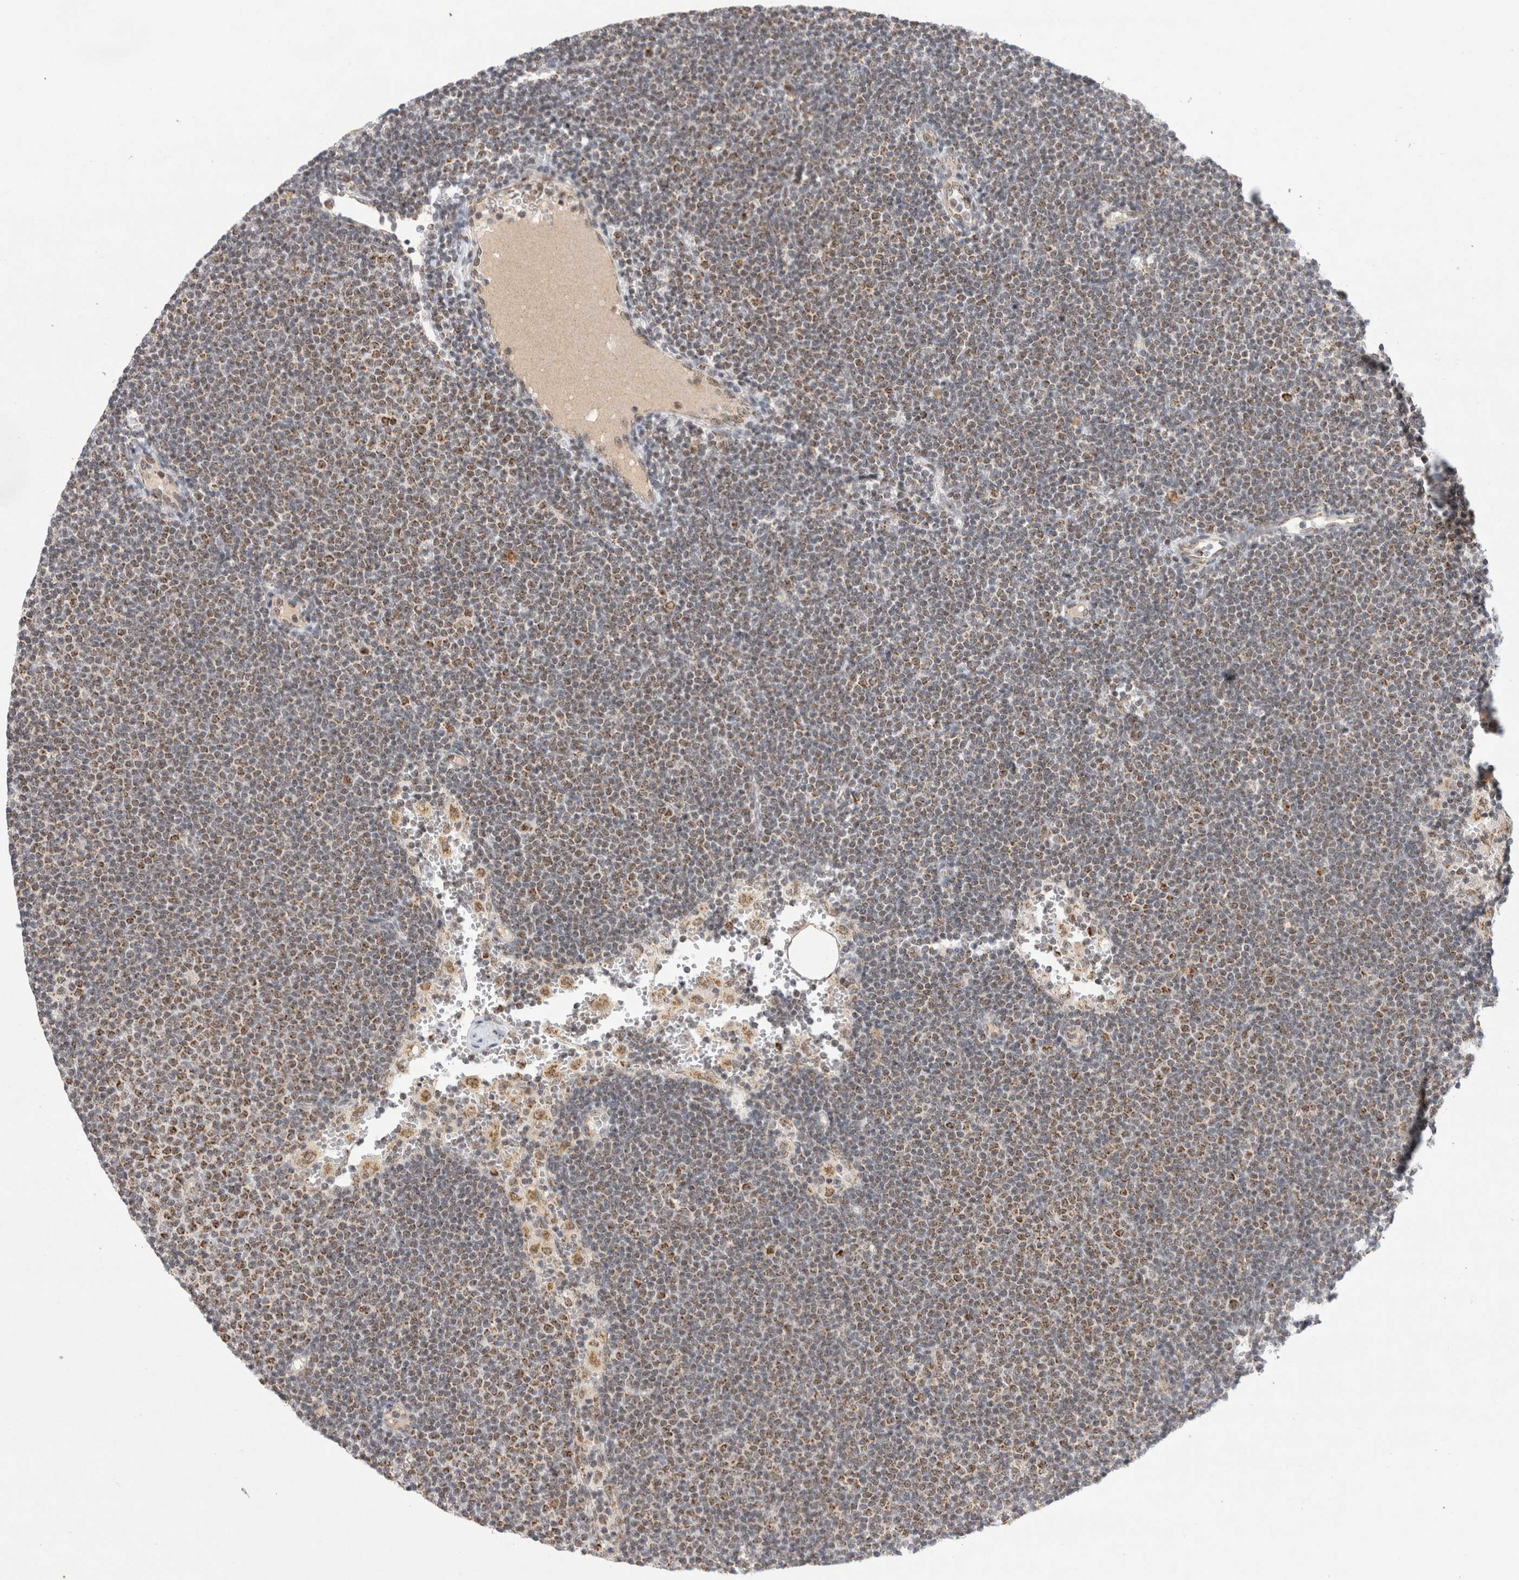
{"staining": {"intensity": "moderate", "quantity": "25%-75%", "location": "cytoplasmic/membranous"}, "tissue": "lymphoma", "cell_type": "Tumor cells", "image_type": "cancer", "snomed": [{"axis": "morphology", "description": "Malignant lymphoma, non-Hodgkin's type, Low grade"}, {"axis": "topography", "description": "Lymph node"}], "caption": "Lymphoma stained for a protein shows moderate cytoplasmic/membranous positivity in tumor cells. The protein of interest is stained brown, and the nuclei are stained in blue (DAB (3,3'-diaminobenzidine) IHC with brightfield microscopy, high magnification).", "gene": "MRPL37", "patient": {"sex": "female", "age": 53}}